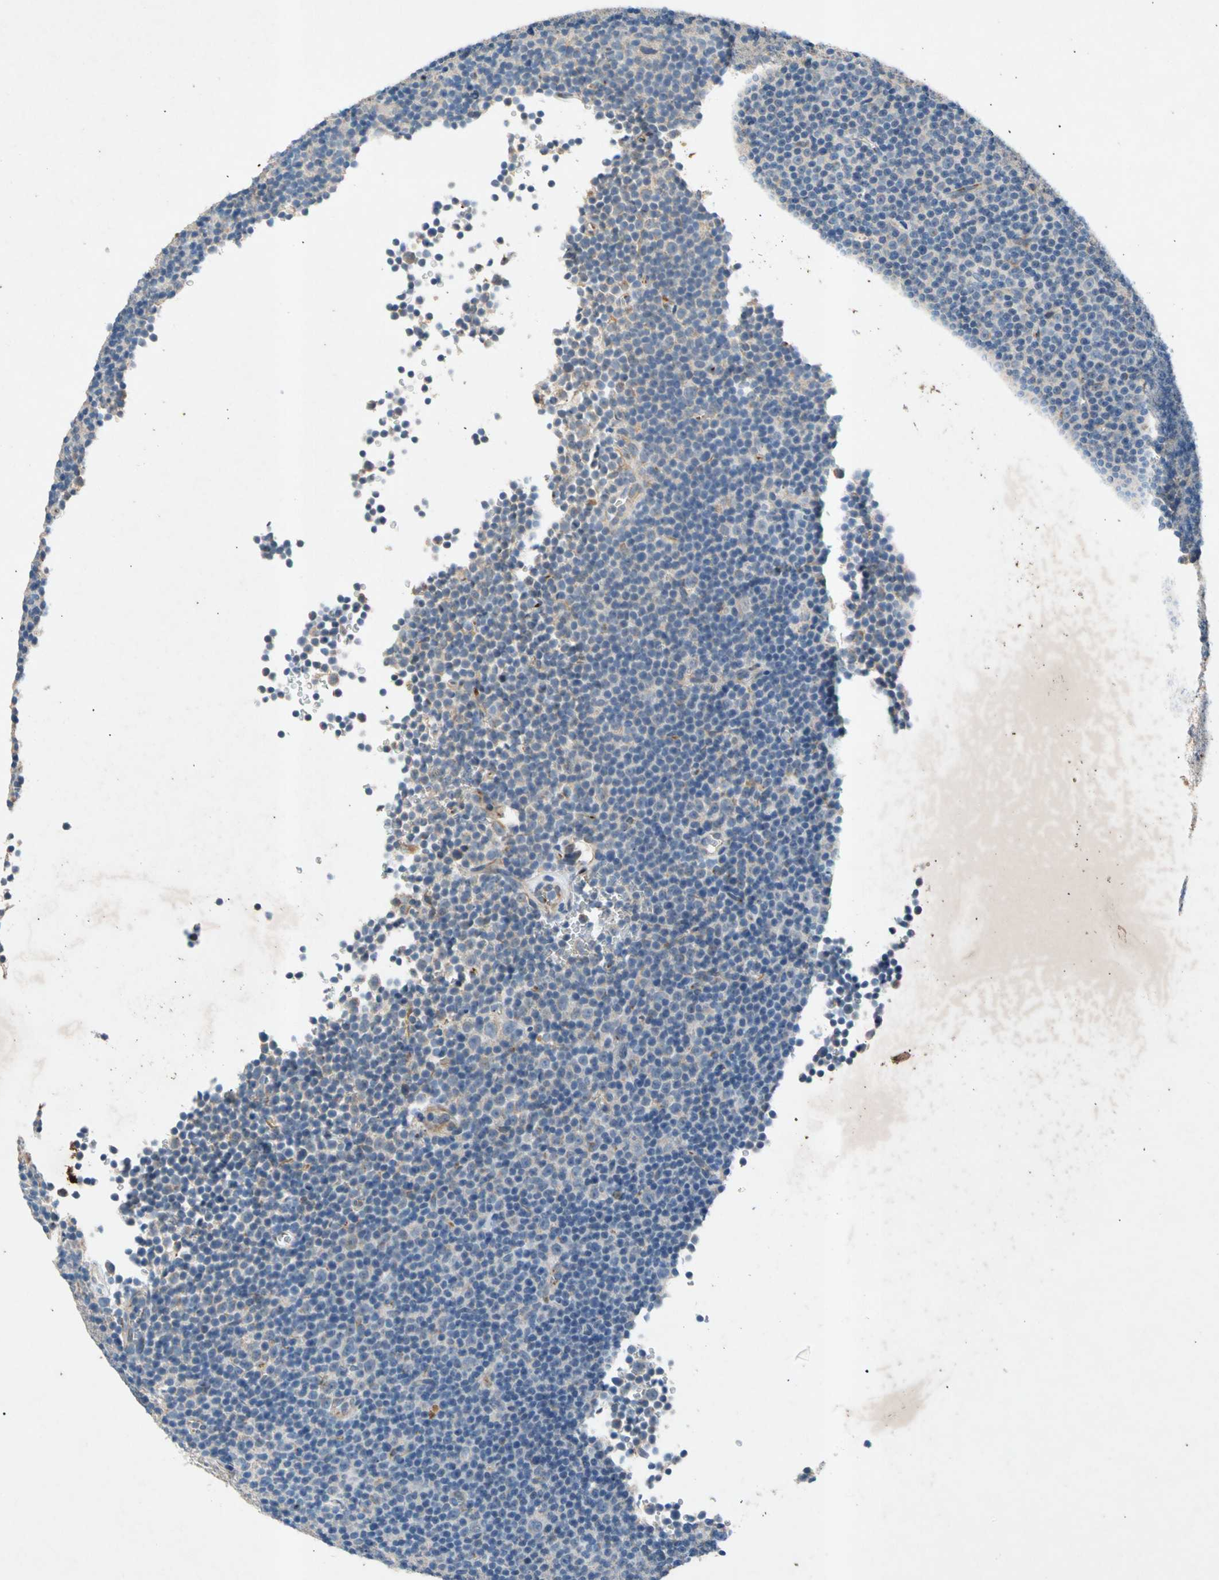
{"staining": {"intensity": "weak", "quantity": "<25%", "location": "cytoplasmic/membranous"}, "tissue": "lymphoma", "cell_type": "Tumor cells", "image_type": "cancer", "snomed": [{"axis": "morphology", "description": "Malignant lymphoma, non-Hodgkin's type, Low grade"}, {"axis": "topography", "description": "Lymph node"}], "caption": "Protein analysis of low-grade malignant lymphoma, non-Hodgkin's type shows no significant expression in tumor cells. Brightfield microscopy of immunohistochemistry stained with DAB (3,3'-diaminobenzidine) (brown) and hematoxylin (blue), captured at high magnification.", "gene": "GASK1B", "patient": {"sex": "female", "age": 67}}